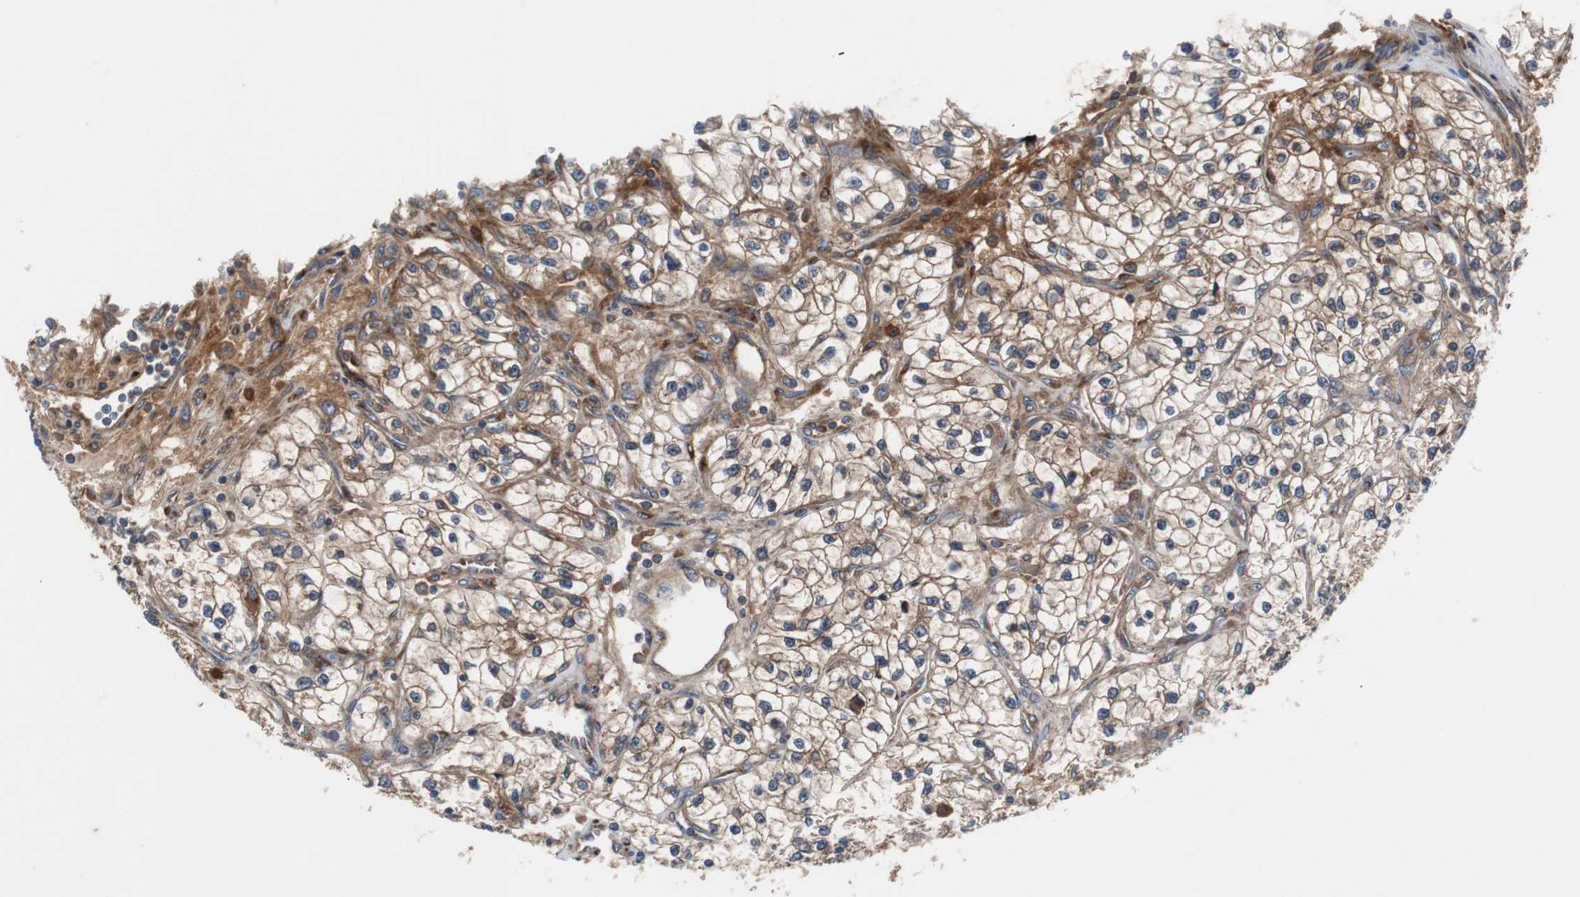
{"staining": {"intensity": "moderate", "quantity": "25%-75%", "location": "cytoplasmic/membranous"}, "tissue": "renal cancer", "cell_type": "Tumor cells", "image_type": "cancer", "snomed": [{"axis": "morphology", "description": "Adenocarcinoma, NOS"}, {"axis": "topography", "description": "Kidney"}], "caption": "A high-resolution histopathology image shows IHC staining of renal adenocarcinoma, which reveals moderate cytoplasmic/membranous expression in about 25%-75% of tumor cells. (DAB IHC with brightfield microscopy, high magnification).", "gene": "SORT1", "patient": {"sex": "female", "age": 57}}